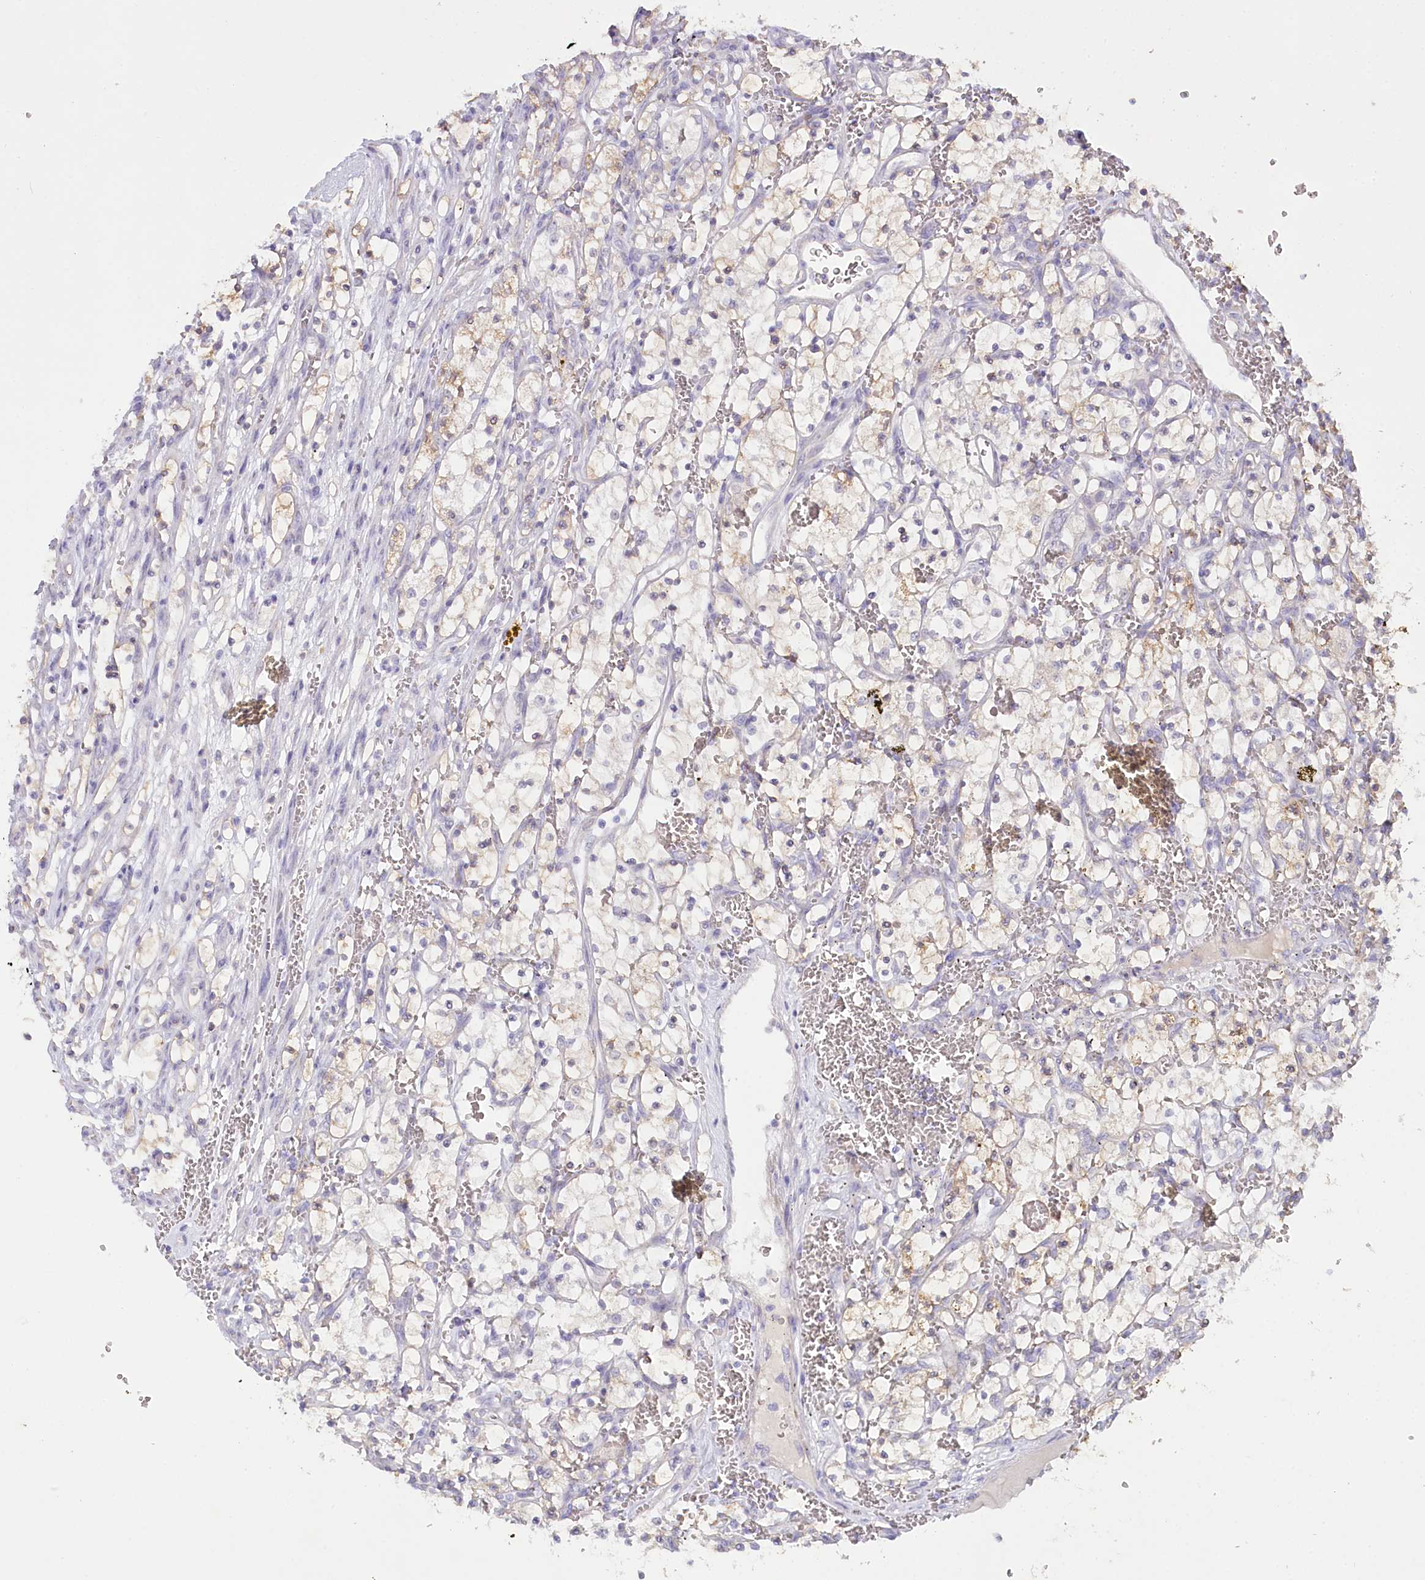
{"staining": {"intensity": "weak", "quantity": "<25%", "location": "cytoplasmic/membranous"}, "tissue": "renal cancer", "cell_type": "Tumor cells", "image_type": "cancer", "snomed": [{"axis": "morphology", "description": "Adenocarcinoma, NOS"}, {"axis": "topography", "description": "Kidney"}], "caption": "Tumor cells are negative for protein expression in human renal cancer (adenocarcinoma). The staining was performed using DAB to visualize the protein expression in brown, while the nuclei were stained in blue with hematoxylin (Magnification: 20x).", "gene": "MYOZ1", "patient": {"sex": "female", "age": 69}}